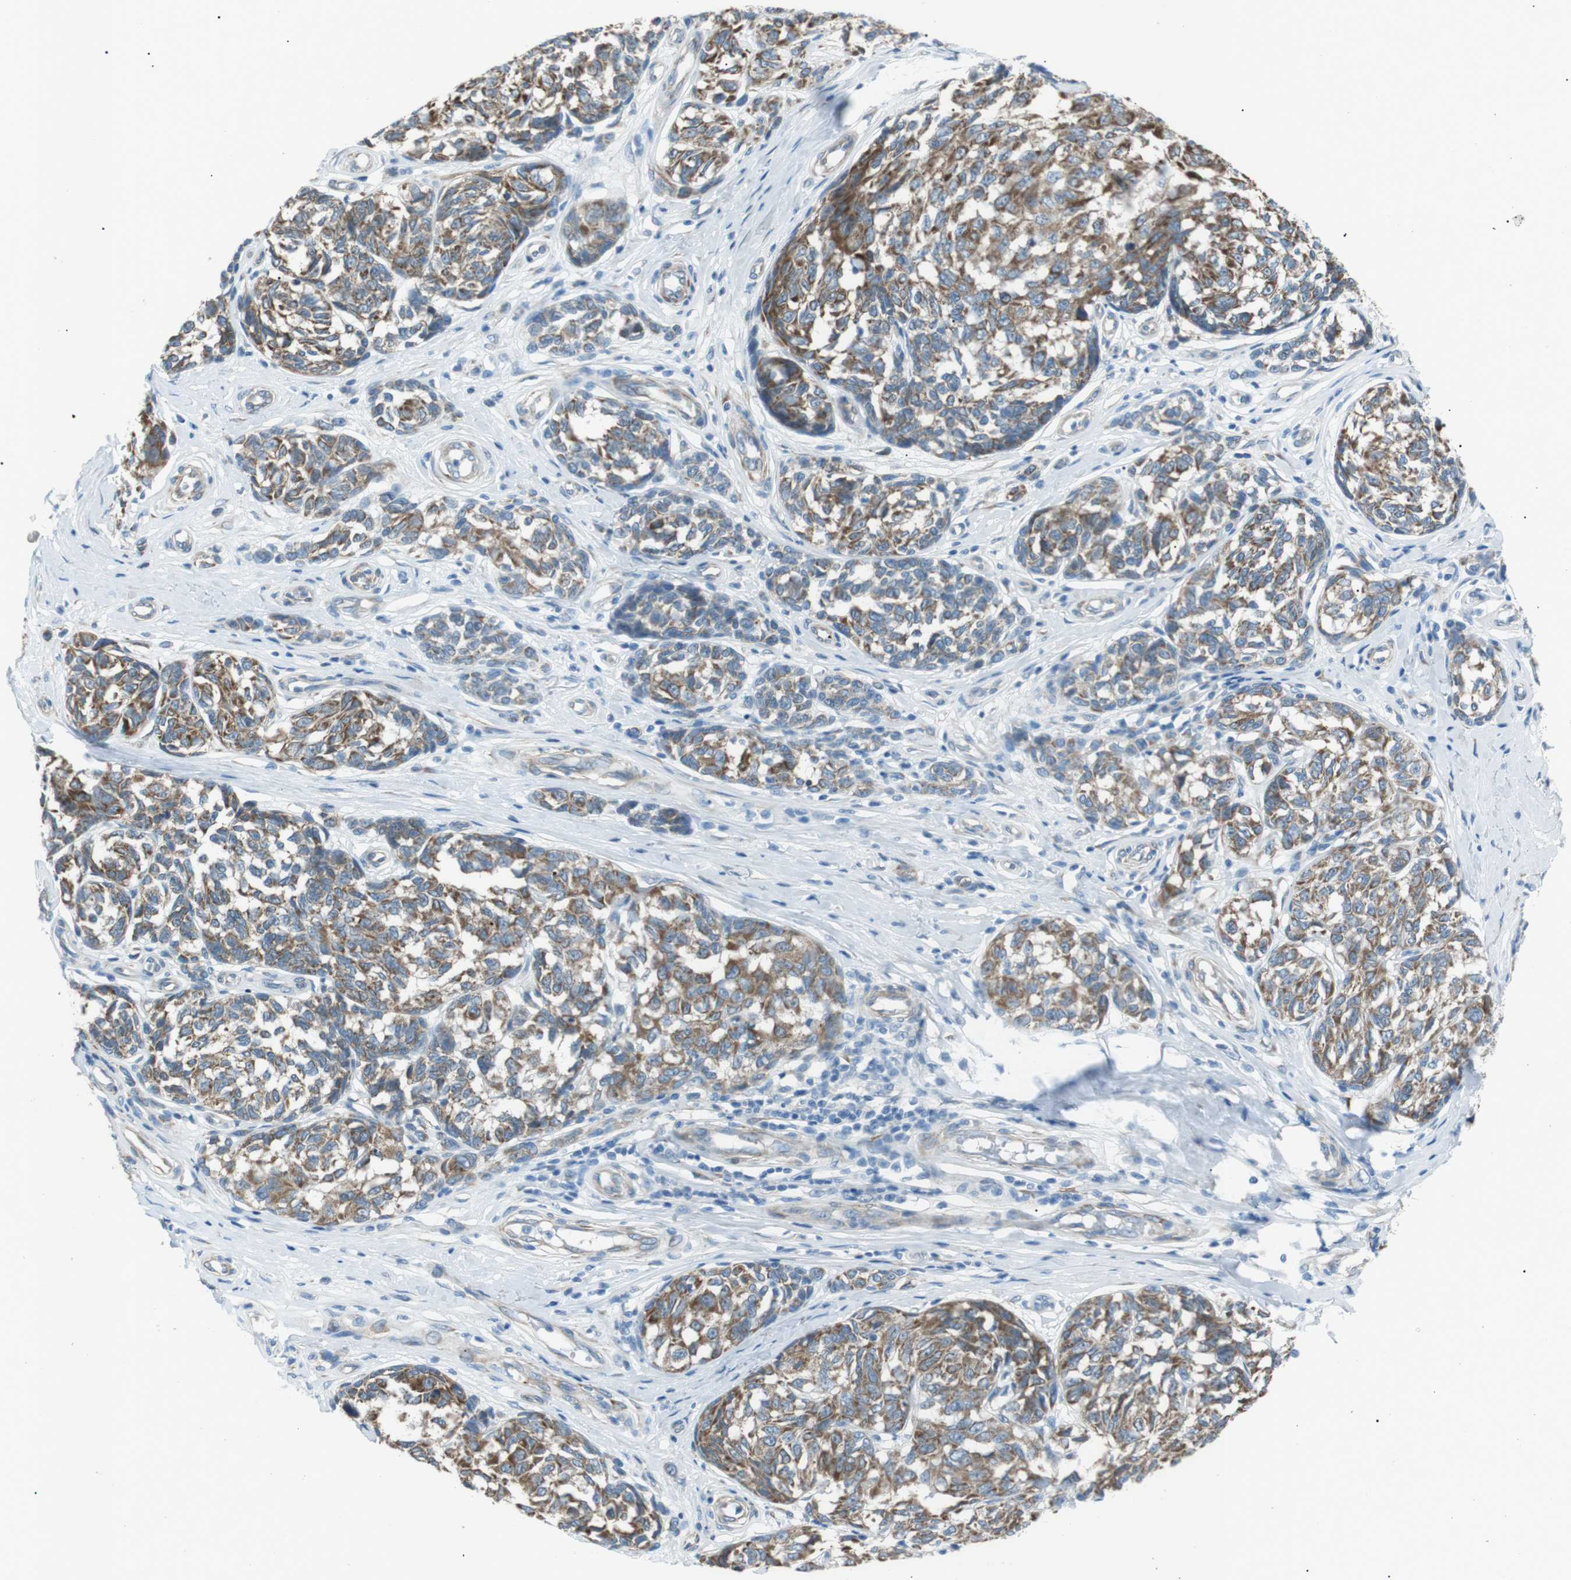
{"staining": {"intensity": "moderate", "quantity": ">75%", "location": "cytoplasmic/membranous"}, "tissue": "melanoma", "cell_type": "Tumor cells", "image_type": "cancer", "snomed": [{"axis": "morphology", "description": "Malignant melanoma, NOS"}, {"axis": "topography", "description": "Skin"}], "caption": "Immunohistochemistry (IHC) staining of malignant melanoma, which reveals medium levels of moderate cytoplasmic/membranous staining in approximately >75% of tumor cells indicating moderate cytoplasmic/membranous protein positivity. The staining was performed using DAB (brown) for protein detection and nuclei were counterstained in hematoxylin (blue).", "gene": "MTARC2", "patient": {"sex": "female", "age": 64}}